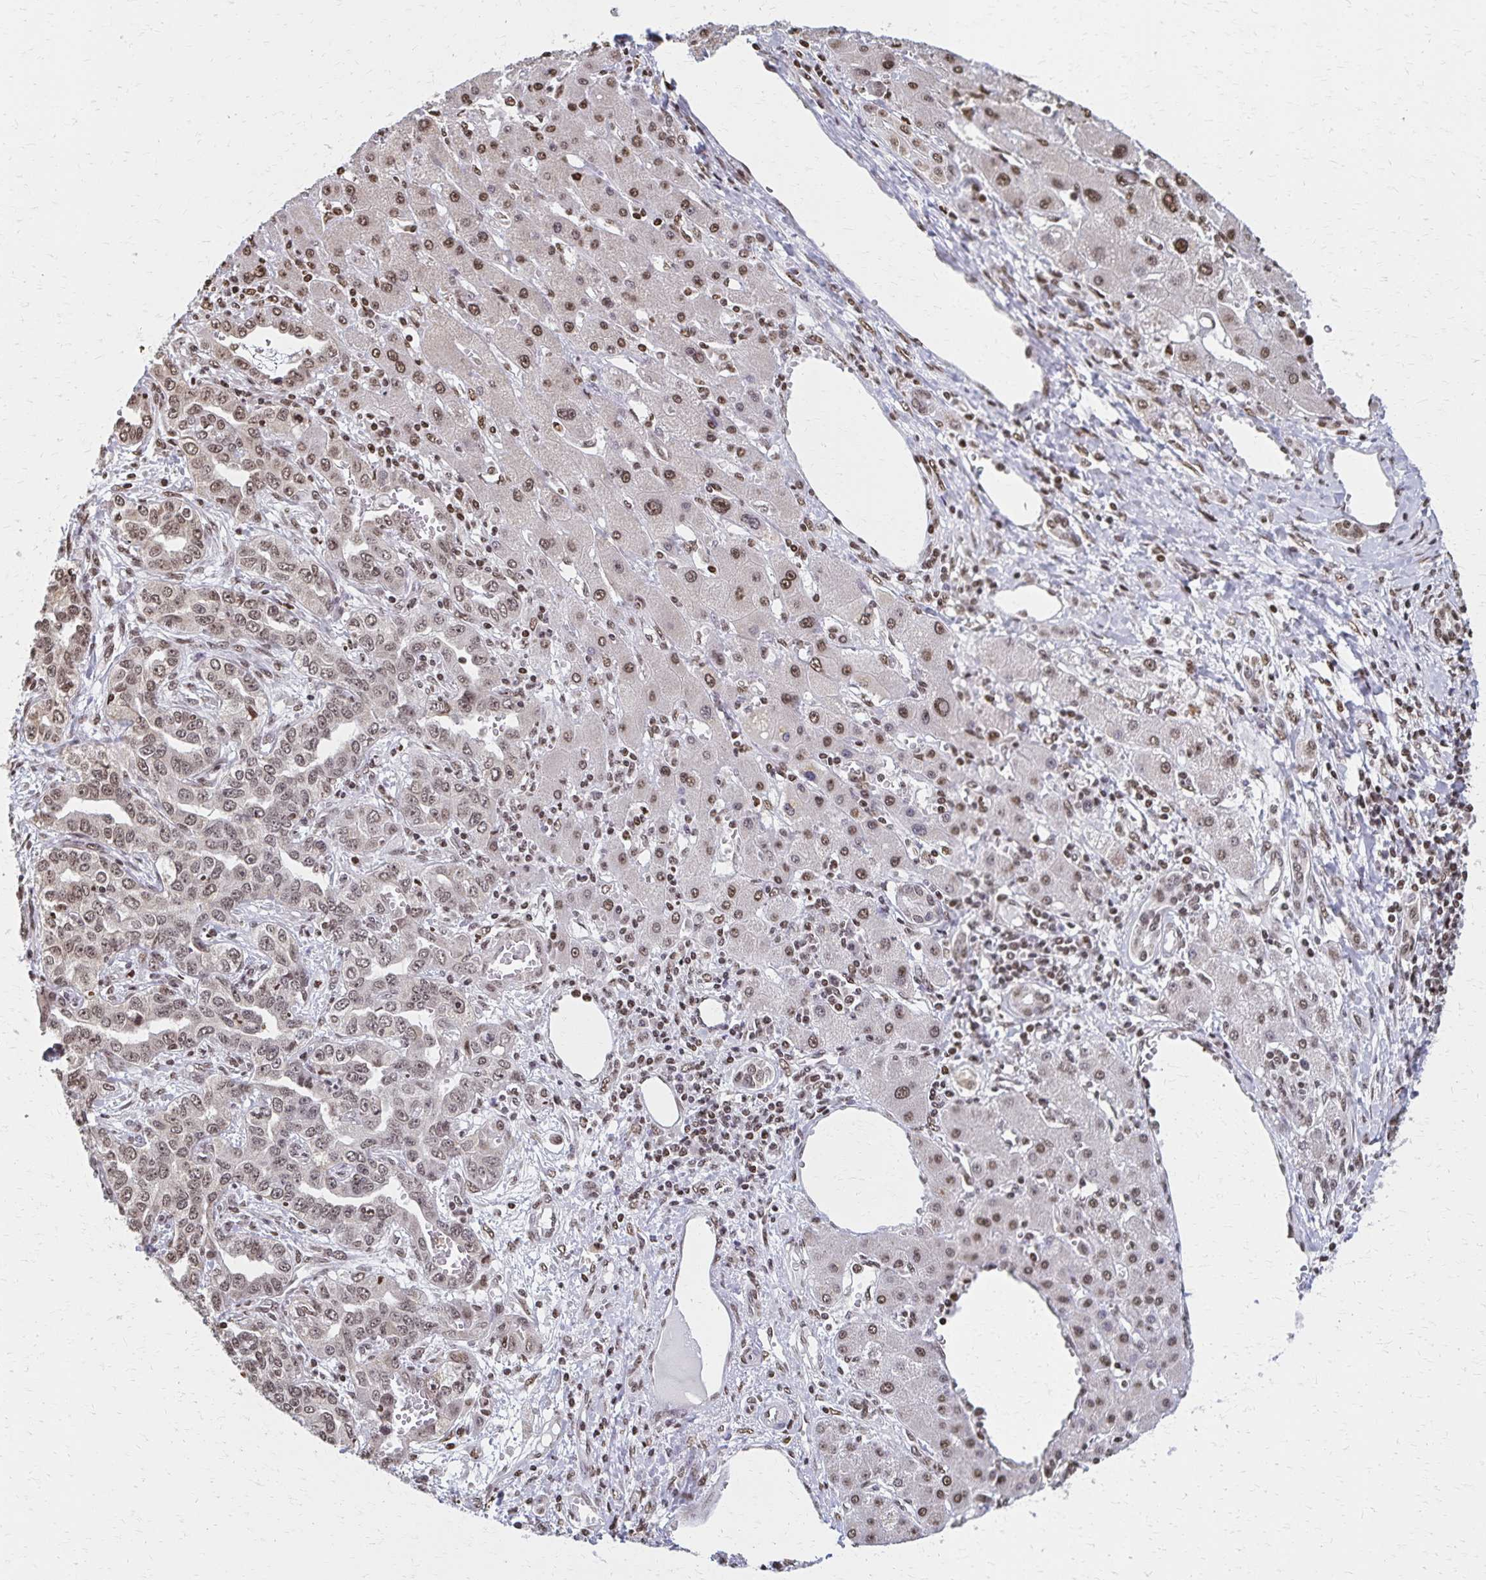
{"staining": {"intensity": "weak", "quantity": ">75%", "location": "cytoplasmic/membranous,nuclear"}, "tissue": "liver cancer", "cell_type": "Tumor cells", "image_type": "cancer", "snomed": [{"axis": "morphology", "description": "Cholangiocarcinoma"}, {"axis": "topography", "description": "Liver"}], "caption": "Immunohistochemistry (IHC) staining of liver cancer, which displays low levels of weak cytoplasmic/membranous and nuclear expression in about >75% of tumor cells indicating weak cytoplasmic/membranous and nuclear protein expression. The staining was performed using DAB (brown) for protein detection and nuclei were counterstained in hematoxylin (blue).", "gene": "HOXA9", "patient": {"sex": "male", "age": 59}}